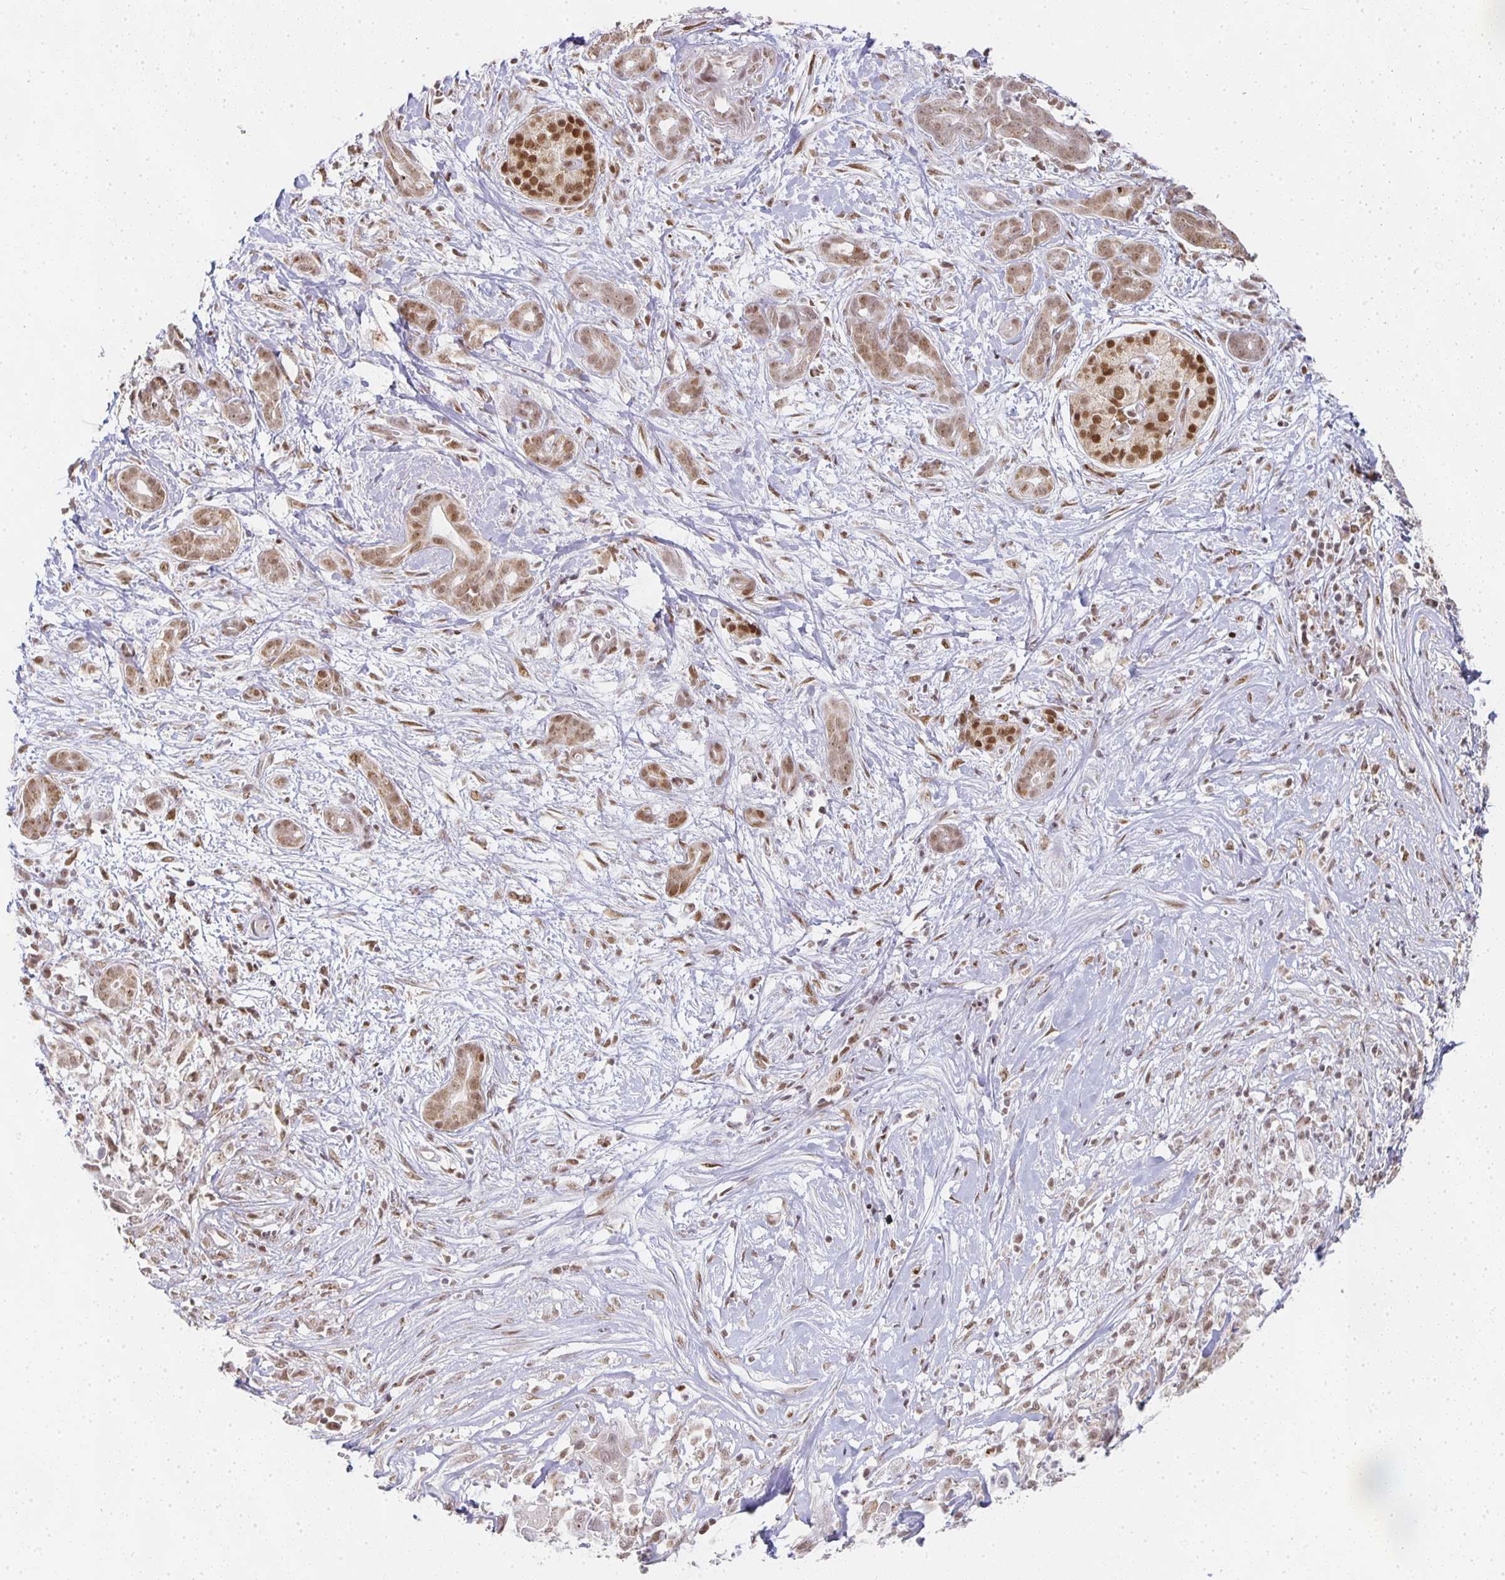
{"staining": {"intensity": "moderate", "quantity": ">75%", "location": "nuclear"}, "tissue": "pancreatic cancer", "cell_type": "Tumor cells", "image_type": "cancer", "snomed": [{"axis": "morphology", "description": "Adenocarcinoma, NOS"}, {"axis": "topography", "description": "Pancreas"}], "caption": "This is an image of immunohistochemistry staining of adenocarcinoma (pancreatic), which shows moderate expression in the nuclear of tumor cells.", "gene": "SMARCA2", "patient": {"sex": "male", "age": 61}}